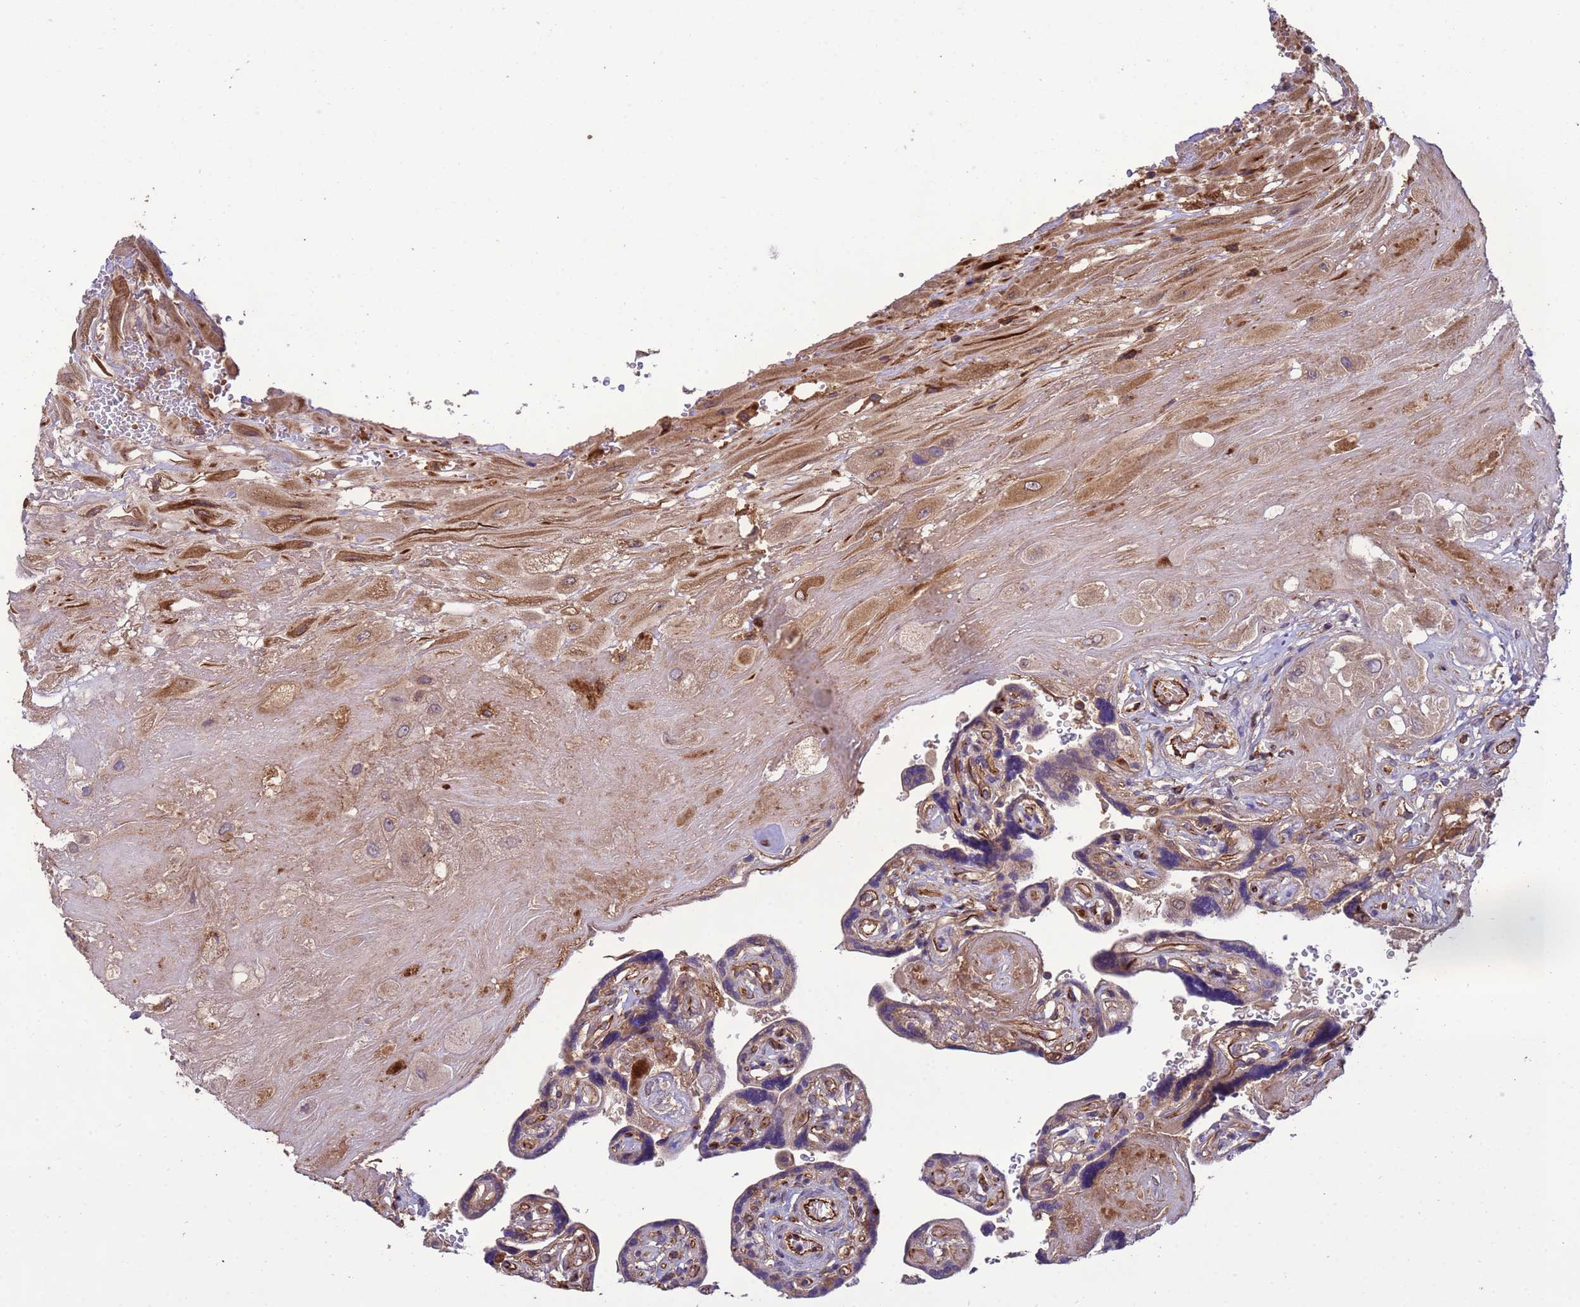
{"staining": {"intensity": "moderate", "quantity": ">75%", "location": "cytoplasmic/membranous"}, "tissue": "placenta", "cell_type": "Decidual cells", "image_type": "normal", "snomed": [{"axis": "morphology", "description": "Normal tissue, NOS"}, {"axis": "topography", "description": "Placenta"}], "caption": "Immunohistochemical staining of unremarkable placenta reveals moderate cytoplasmic/membranous protein positivity in approximately >75% of decidual cells.", "gene": "RAB10", "patient": {"sex": "female", "age": 32}}